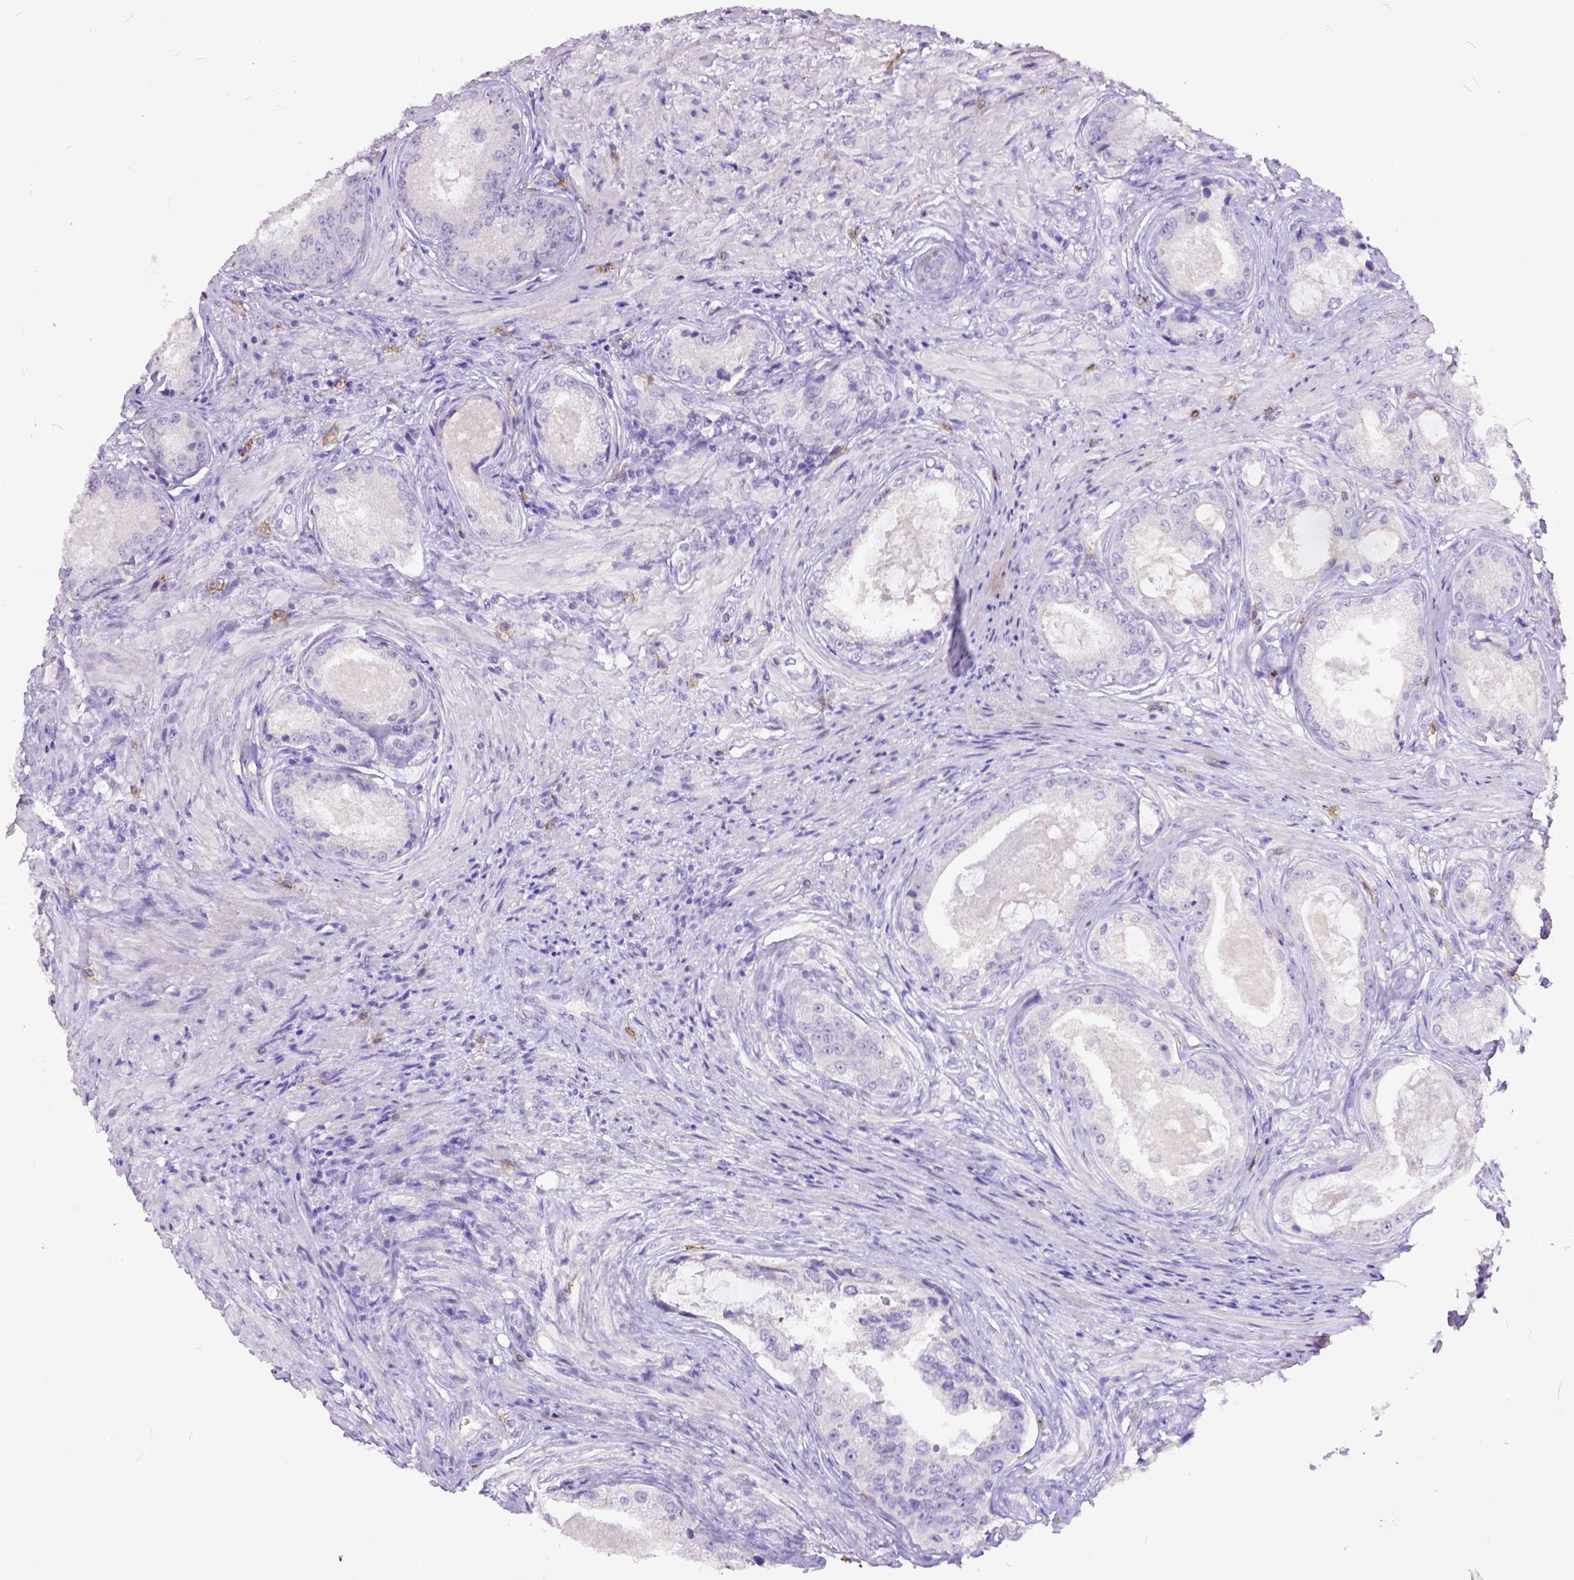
{"staining": {"intensity": "negative", "quantity": "none", "location": "none"}, "tissue": "prostate cancer", "cell_type": "Tumor cells", "image_type": "cancer", "snomed": [{"axis": "morphology", "description": "Adenocarcinoma, Low grade"}, {"axis": "topography", "description": "Prostate"}], "caption": "Human adenocarcinoma (low-grade) (prostate) stained for a protein using immunohistochemistry shows no staining in tumor cells.", "gene": "KIT", "patient": {"sex": "male", "age": 68}}